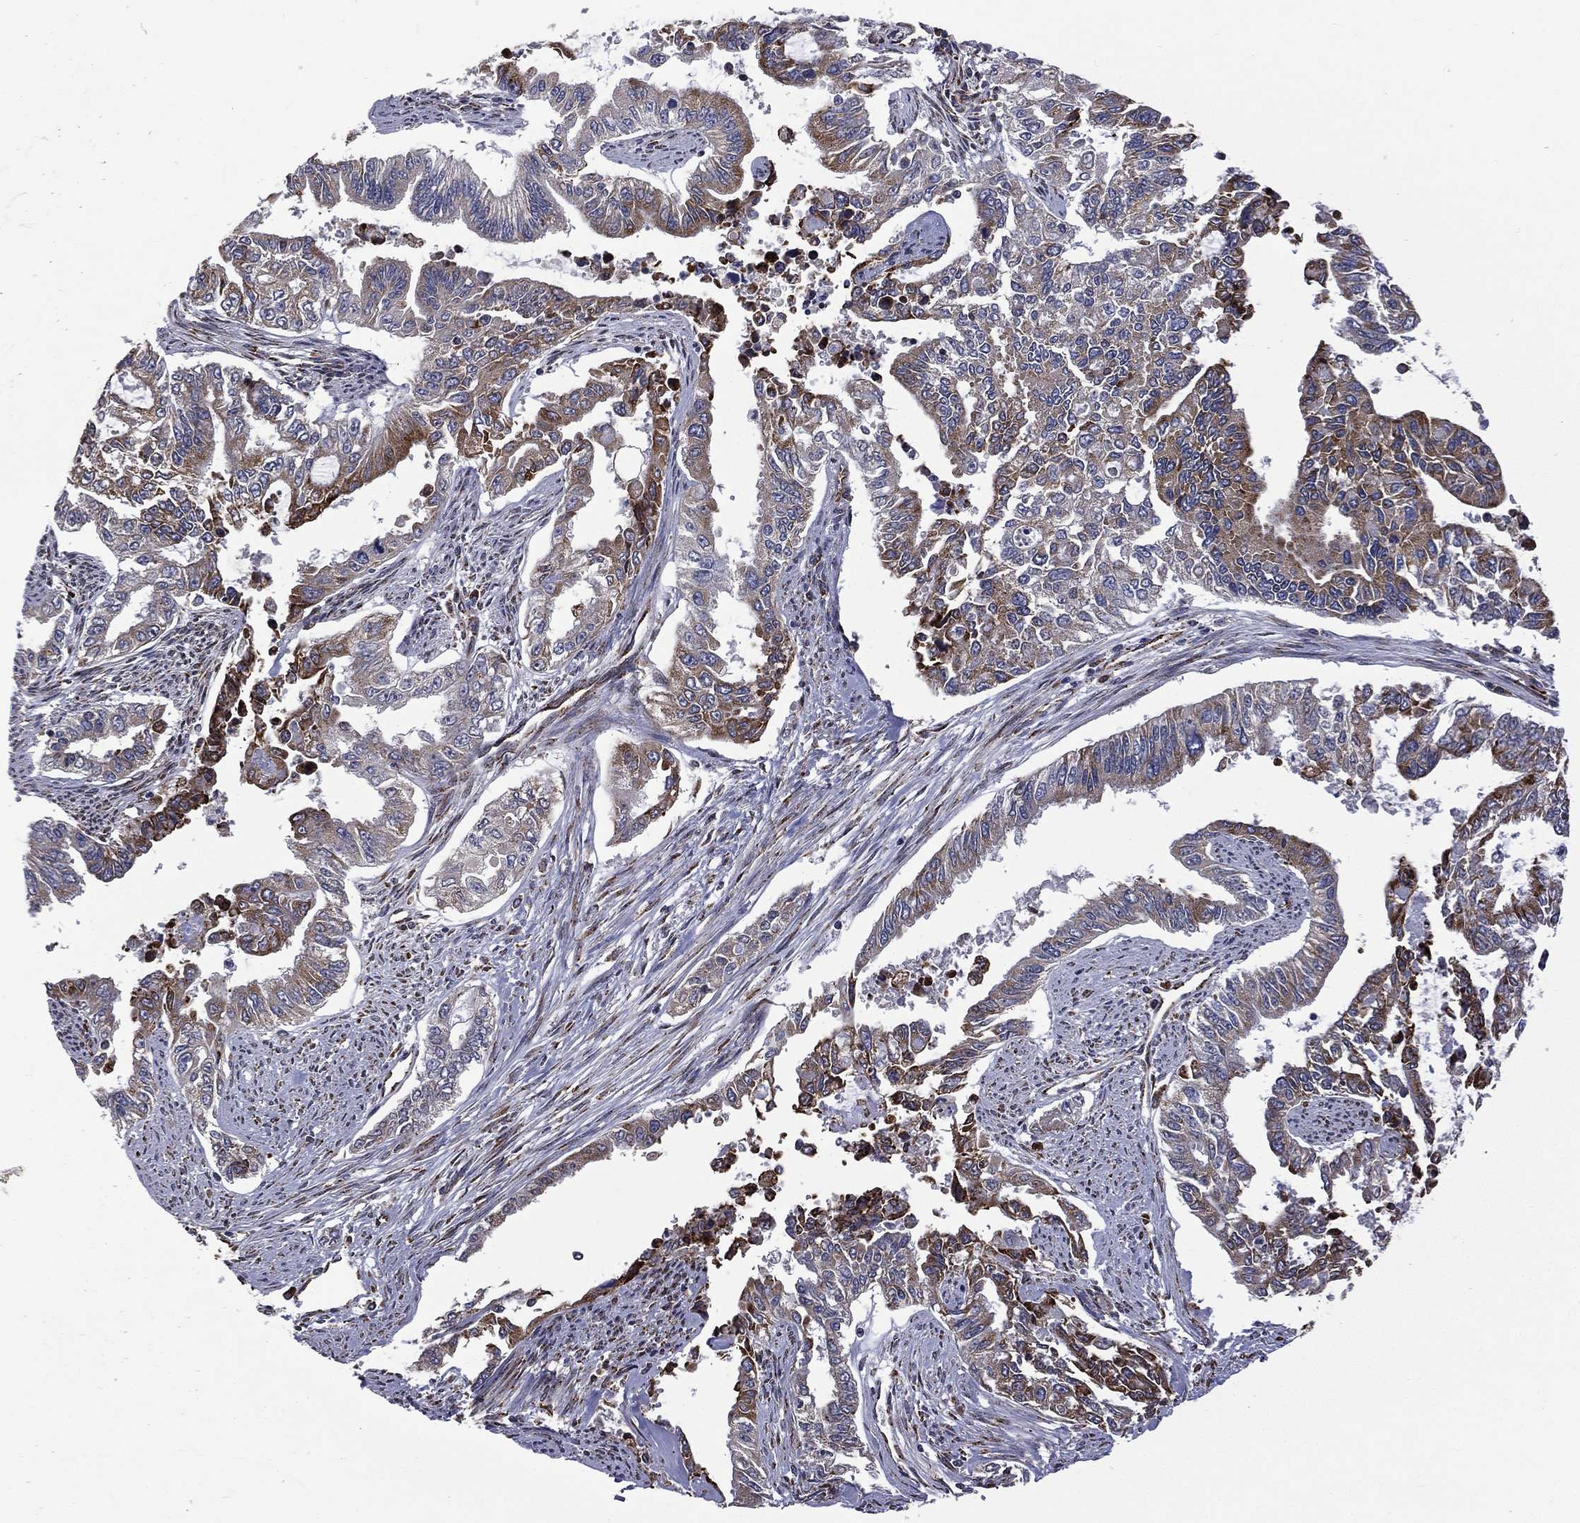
{"staining": {"intensity": "strong", "quantity": "<25%", "location": "cytoplasmic/membranous"}, "tissue": "endometrial cancer", "cell_type": "Tumor cells", "image_type": "cancer", "snomed": [{"axis": "morphology", "description": "Adenocarcinoma, NOS"}, {"axis": "topography", "description": "Uterus"}], "caption": "Human endometrial cancer (adenocarcinoma) stained with a protein marker demonstrates strong staining in tumor cells.", "gene": "C20orf96", "patient": {"sex": "female", "age": 59}}